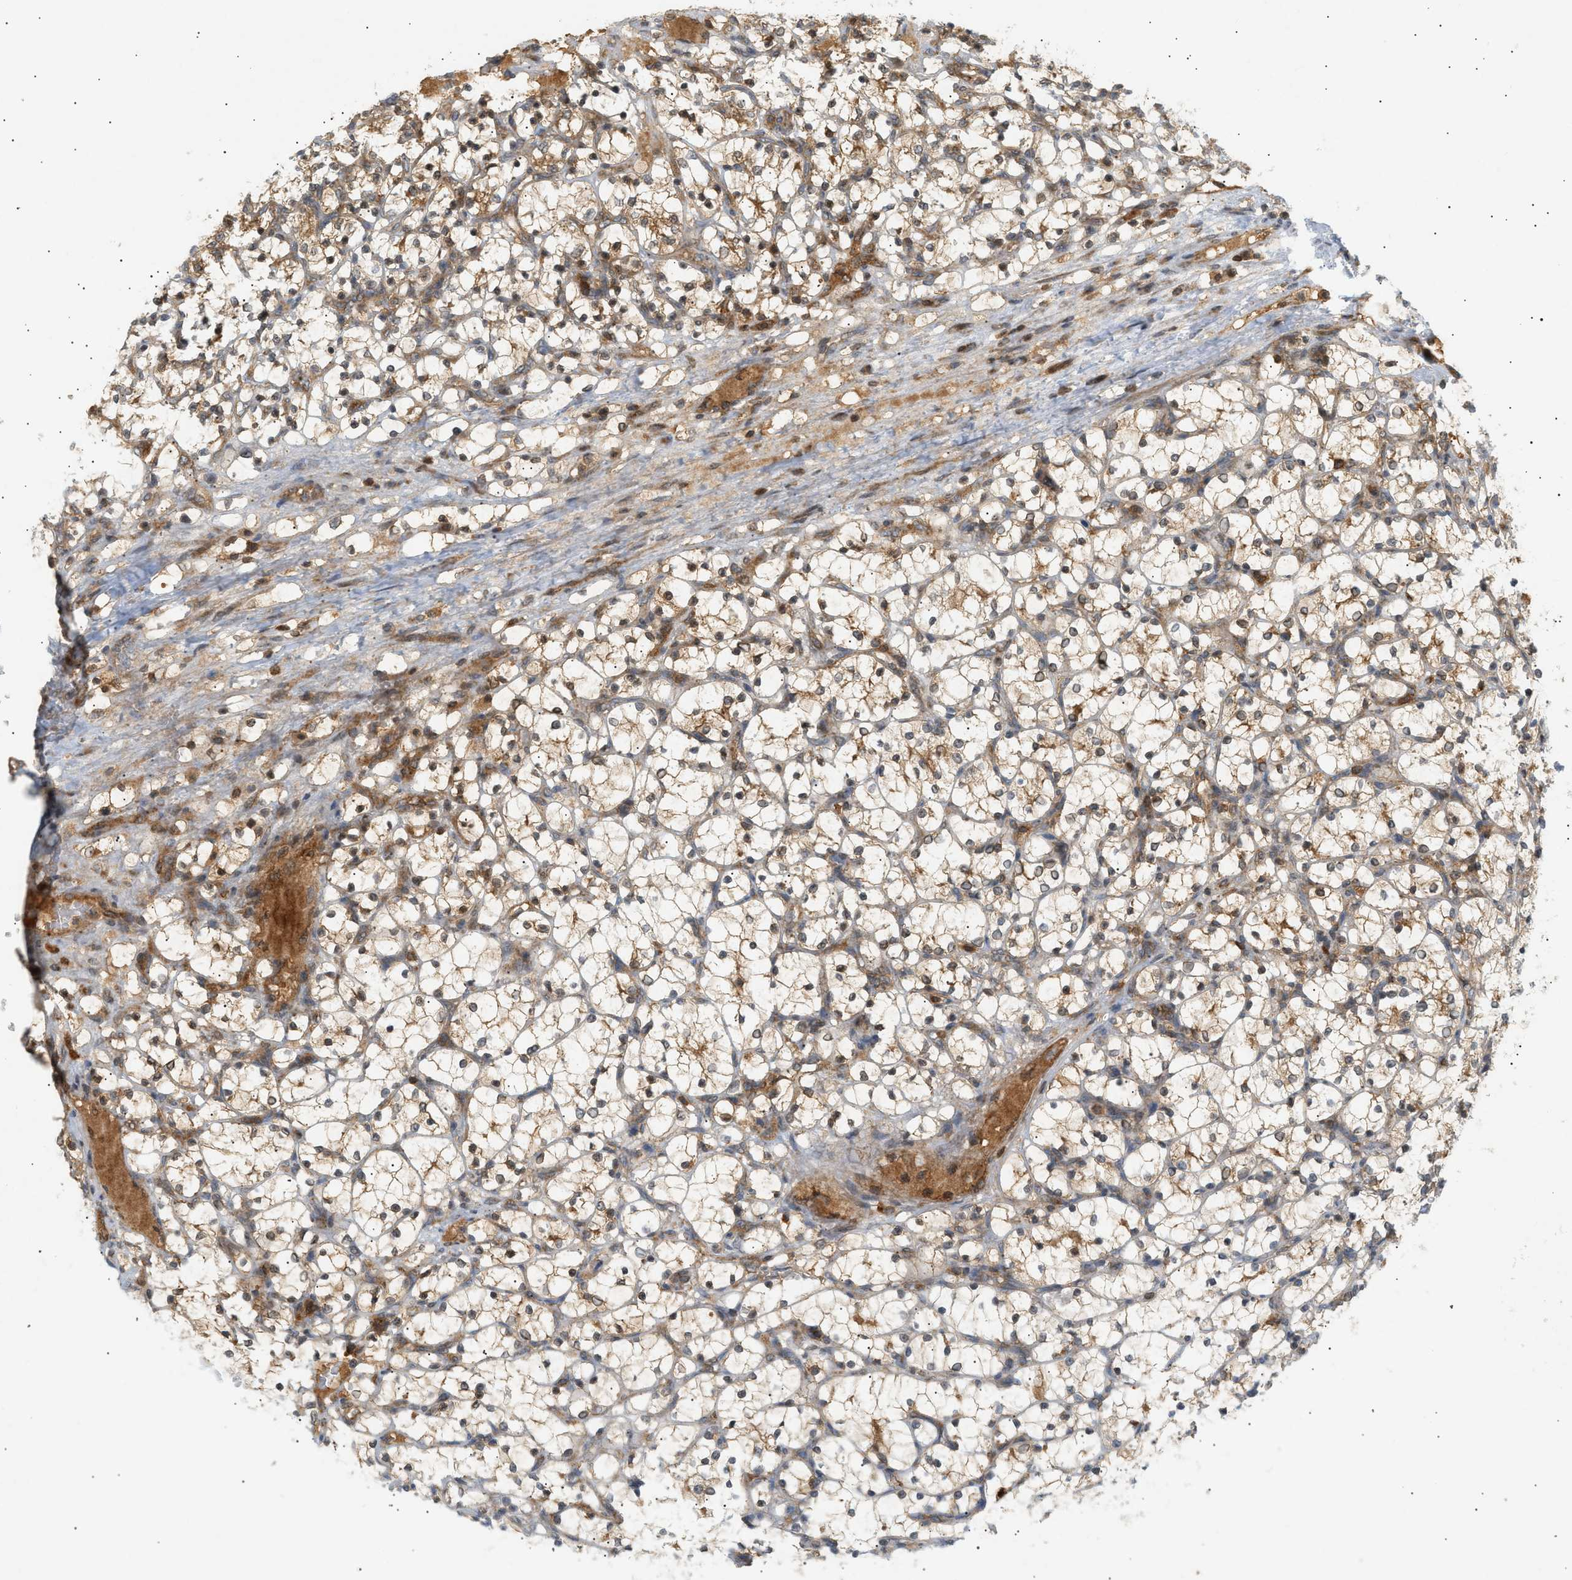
{"staining": {"intensity": "moderate", "quantity": ">75%", "location": "cytoplasmic/membranous,nuclear"}, "tissue": "renal cancer", "cell_type": "Tumor cells", "image_type": "cancer", "snomed": [{"axis": "morphology", "description": "Adenocarcinoma, NOS"}, {"axis": "topography", "description": "Kidney"}], "caption": "An image showing moderate cytoplasmic/membranous and nuclear positivity in about >75% of tumor cells in adenocarcinoma (renal), as visualized by brown immunohistochemical staining.", "gene": "SHC1", "patient": {"sex": "female", "age": 69}}